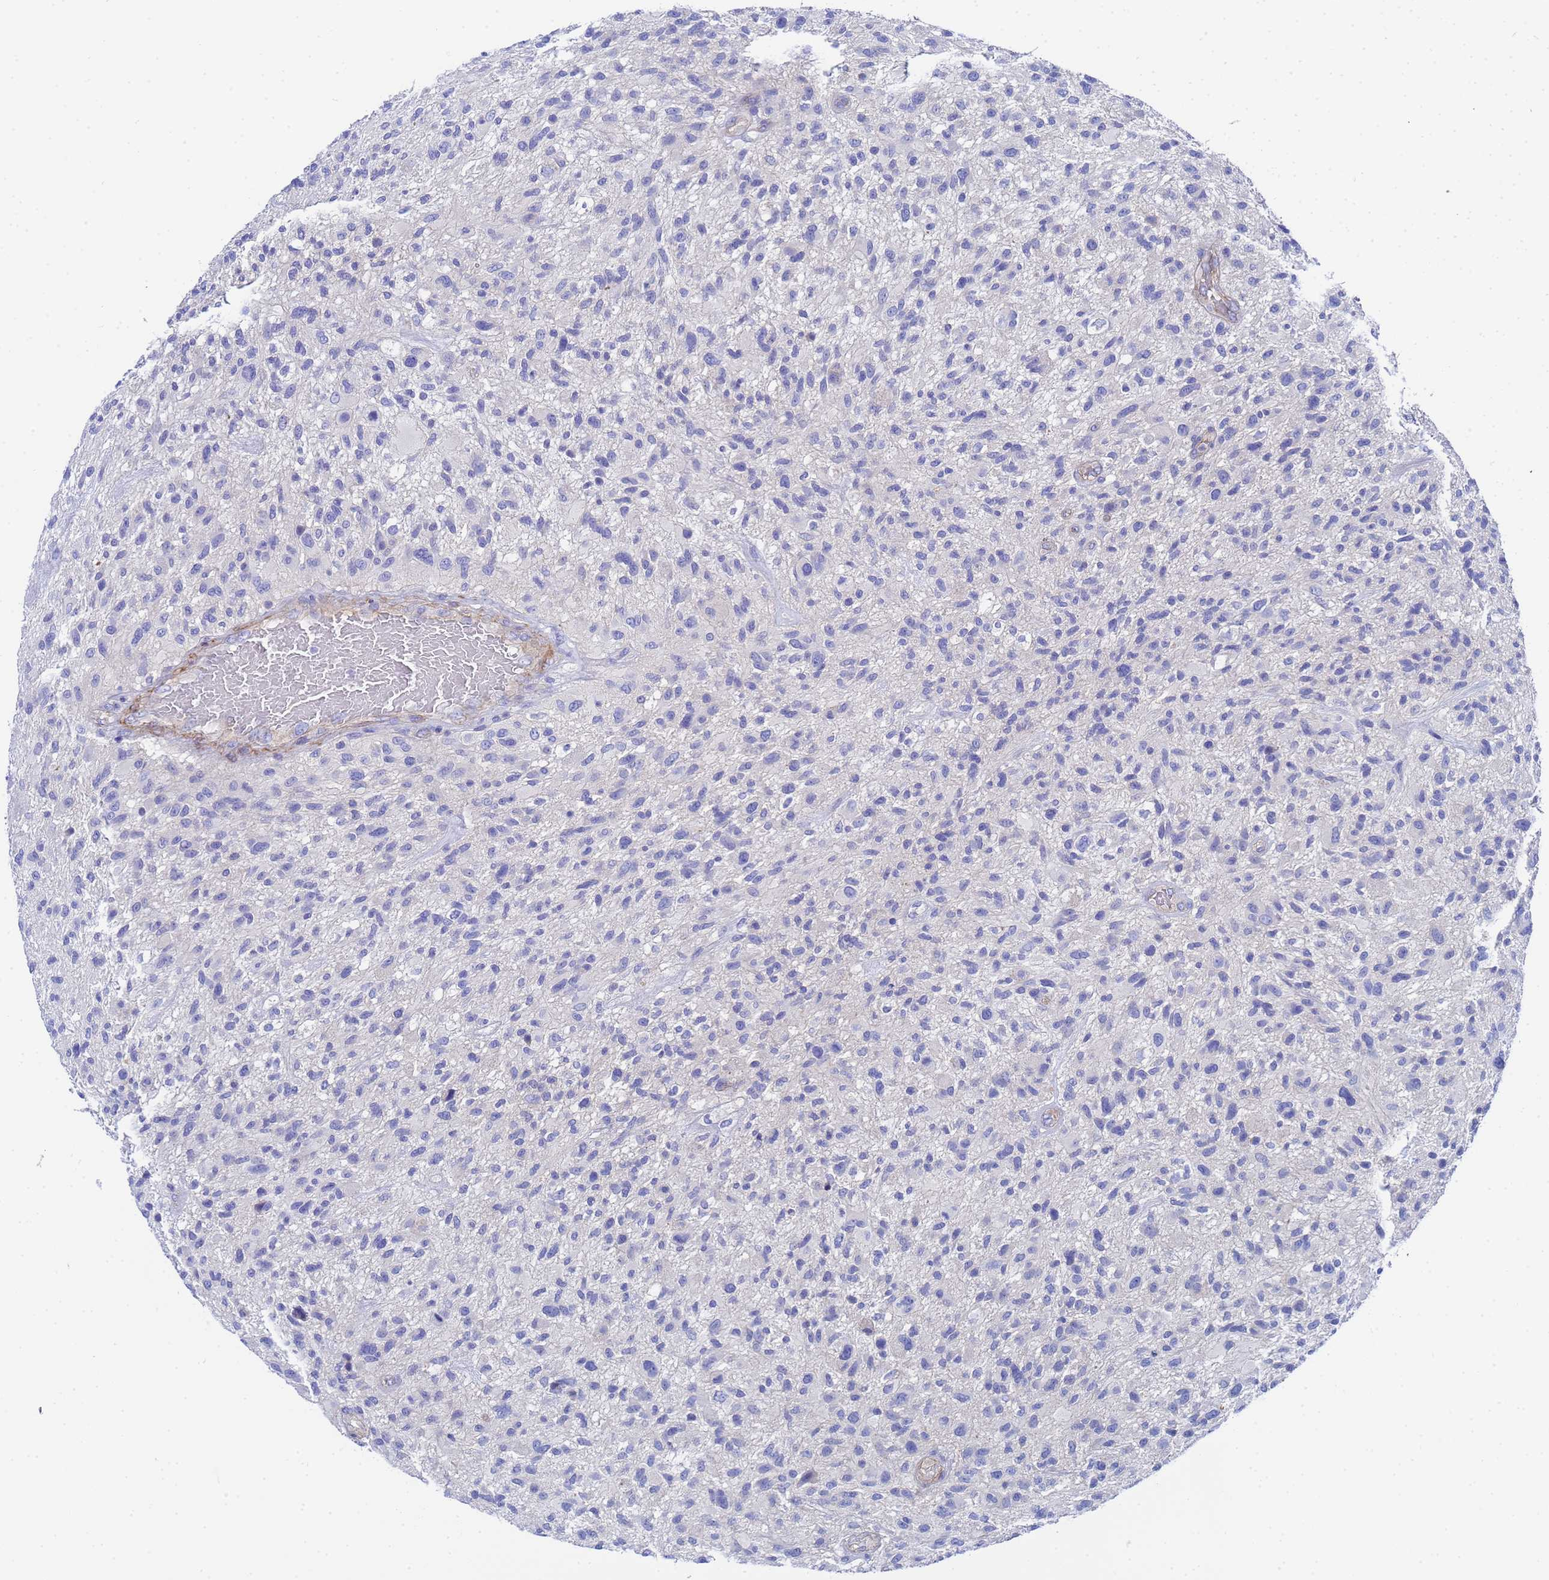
{"staining": {"intensity": "negative", "quantity": "none", "location": "none"}, "tissue": "glioma", "cell_type": "Tumor cells", "image_type": "cancer", "snomed": [{"axis": "morphology", "description": "Glioma, malignant, High grade"}, {"axis": "topography", "description": "Brain"}], "caption": "A high-resolution histopathology image shows immunohistochemistry staining of high-grade glioma (malignant), which reveals no significant positivity in tumor cells.", "gene": "RAB39B", "patient": {"sex": "male", "age": 47}}